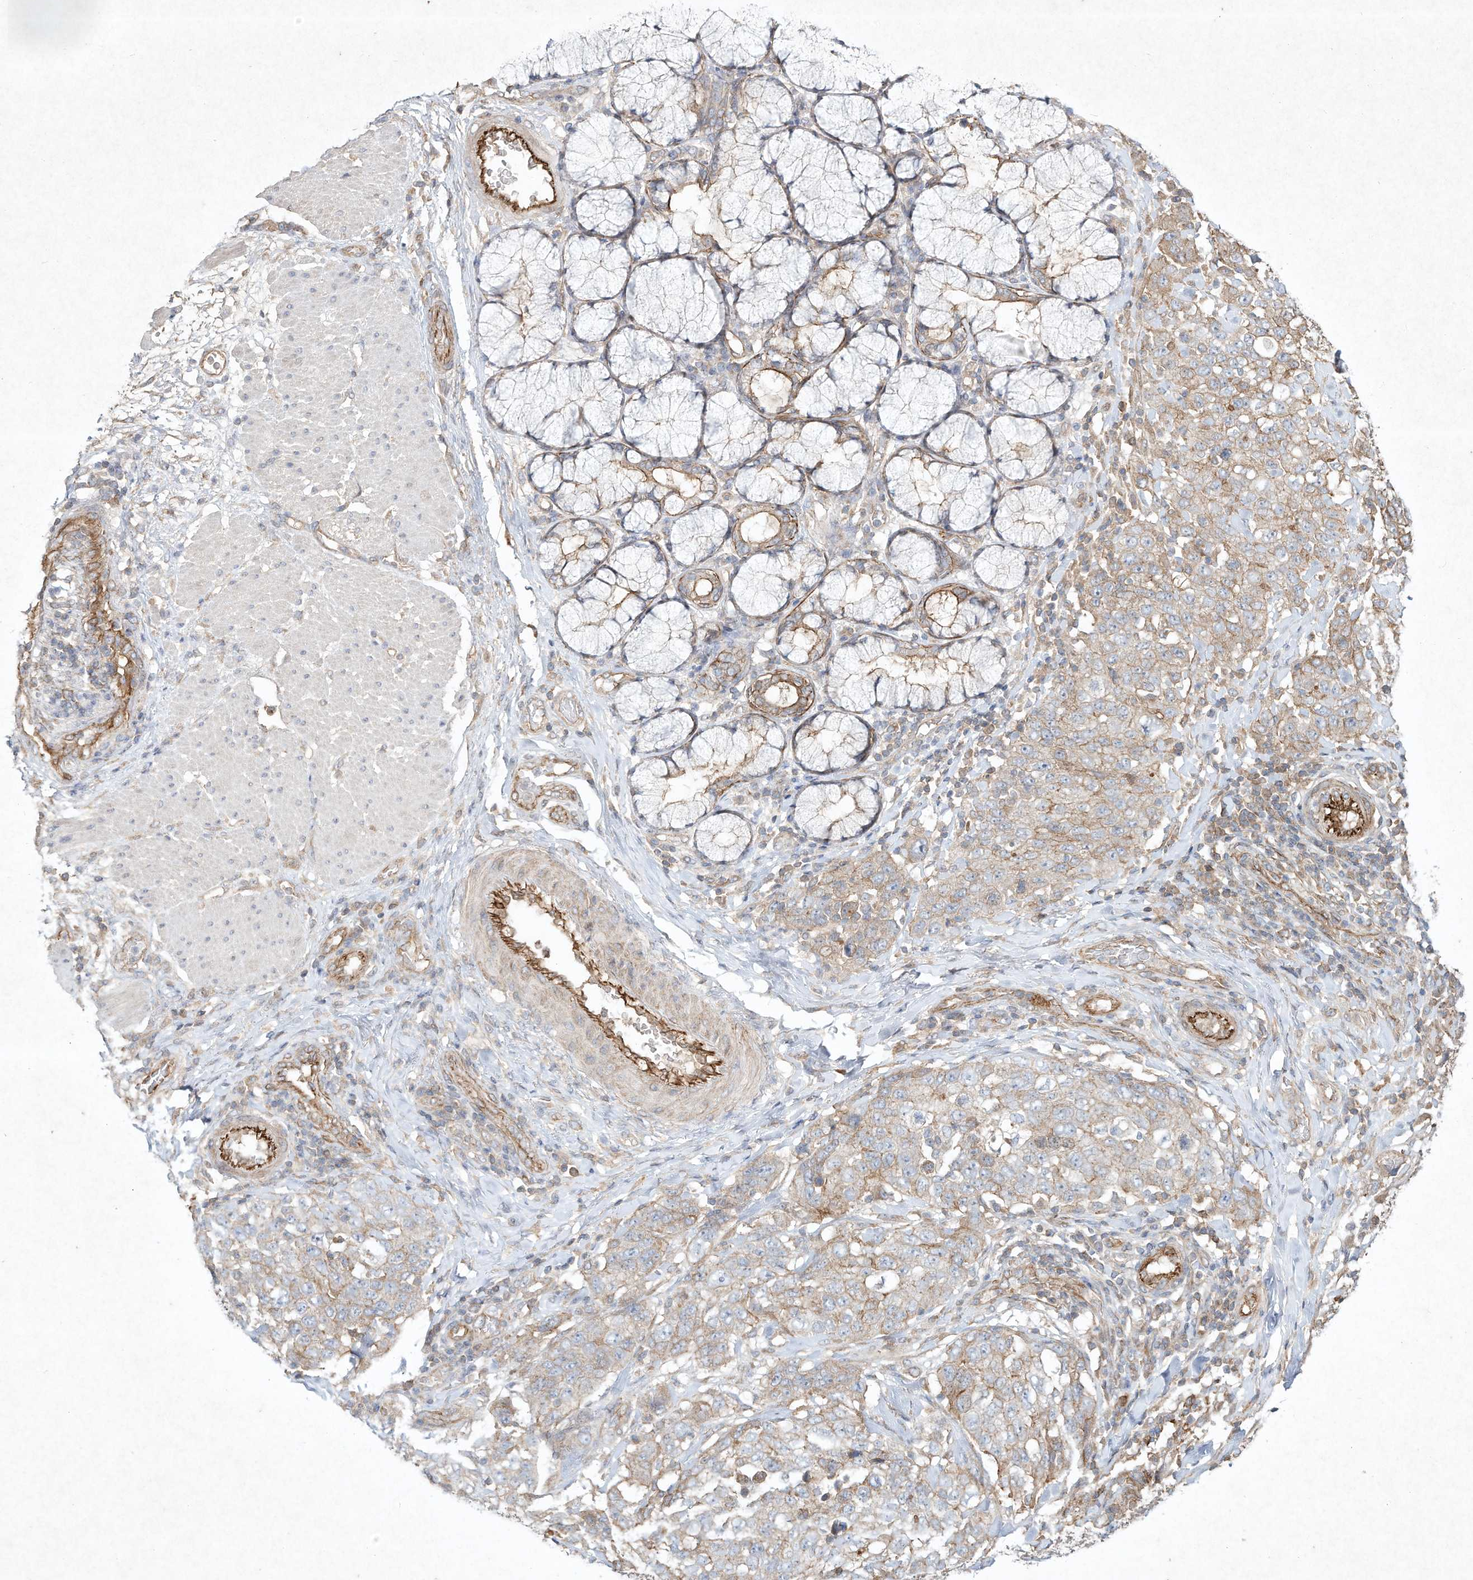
{"staining": {"intensity": "weak", "quantity": ">75%", "location": "cytoplasmic/membranous"}, "tissue": "stomach cancer", "cell_type": "Tumor cells", "image_type": "cancer", "snomed": [{"axis": "morphology", "description": "Adenocarcinoma, NOS"}, {"axis": "topography", "description": "Stomach"}], "caption": "Tumor cells show low levels of weak cytoplasmic/membranous positivity in approximately >75% of cells in adenocarcinoma (stomach). Immunohistochemistry stains the protein in brown and the nuclei are stained blue.", "gene": "HTR5A", "patient": {"sex": "male", "age": 48}}